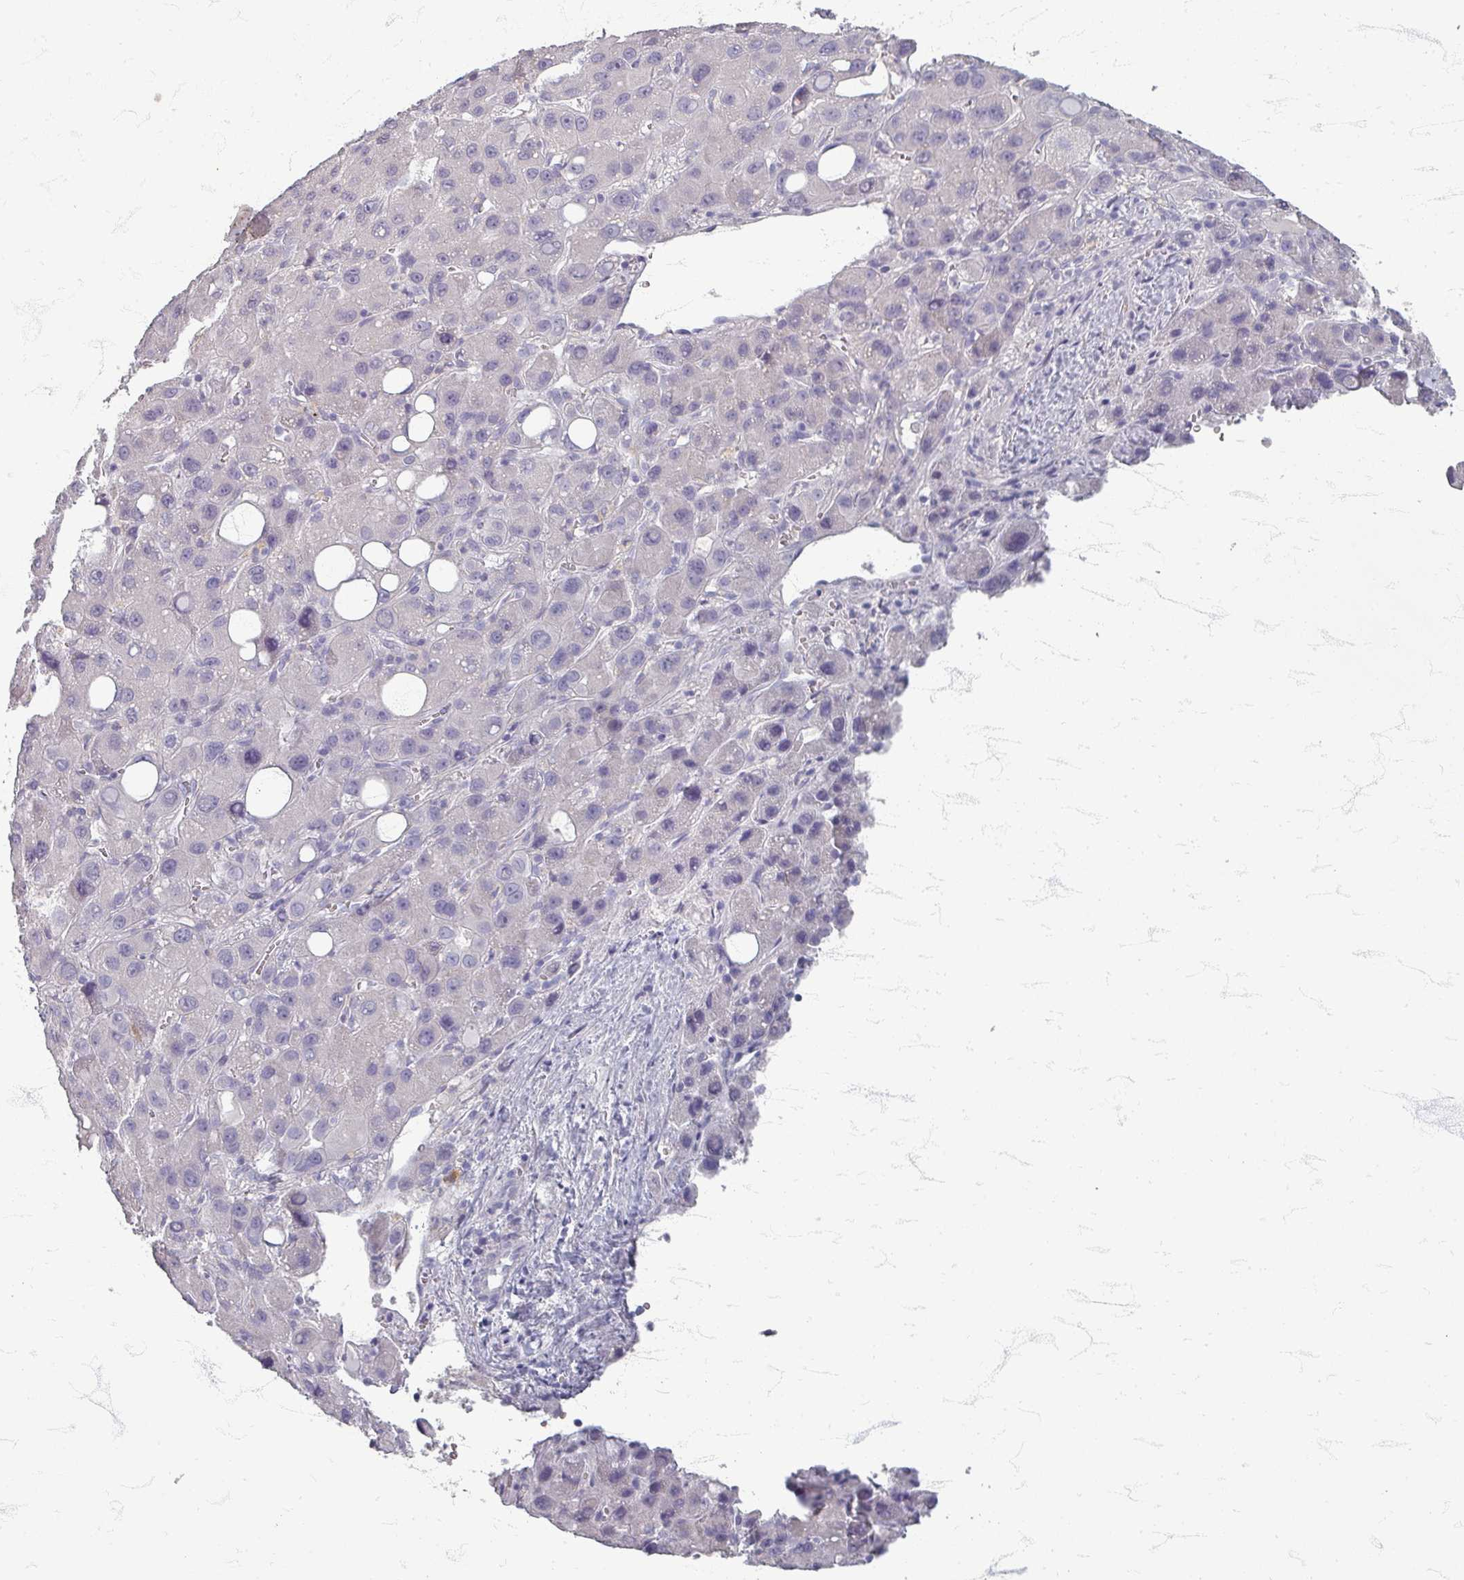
{"staining": {"intensity": "negative", "quantity": "none", "location": "none"}, "tissue": "liver cancer", "cell_type": "Tumor cells", "image_type": "cancer", "snomed": [{"axis": "morphology", "description": "Carcinoma, Hepatocellular, NOS"}, {"axis": "topography", "description": "Liver"}], "caption": "There is no significant expression in tumor cells of liver hepatocellular carcinoma.", "gene": "ZNF878", "patient": {"sex": "male", "age": 55}}